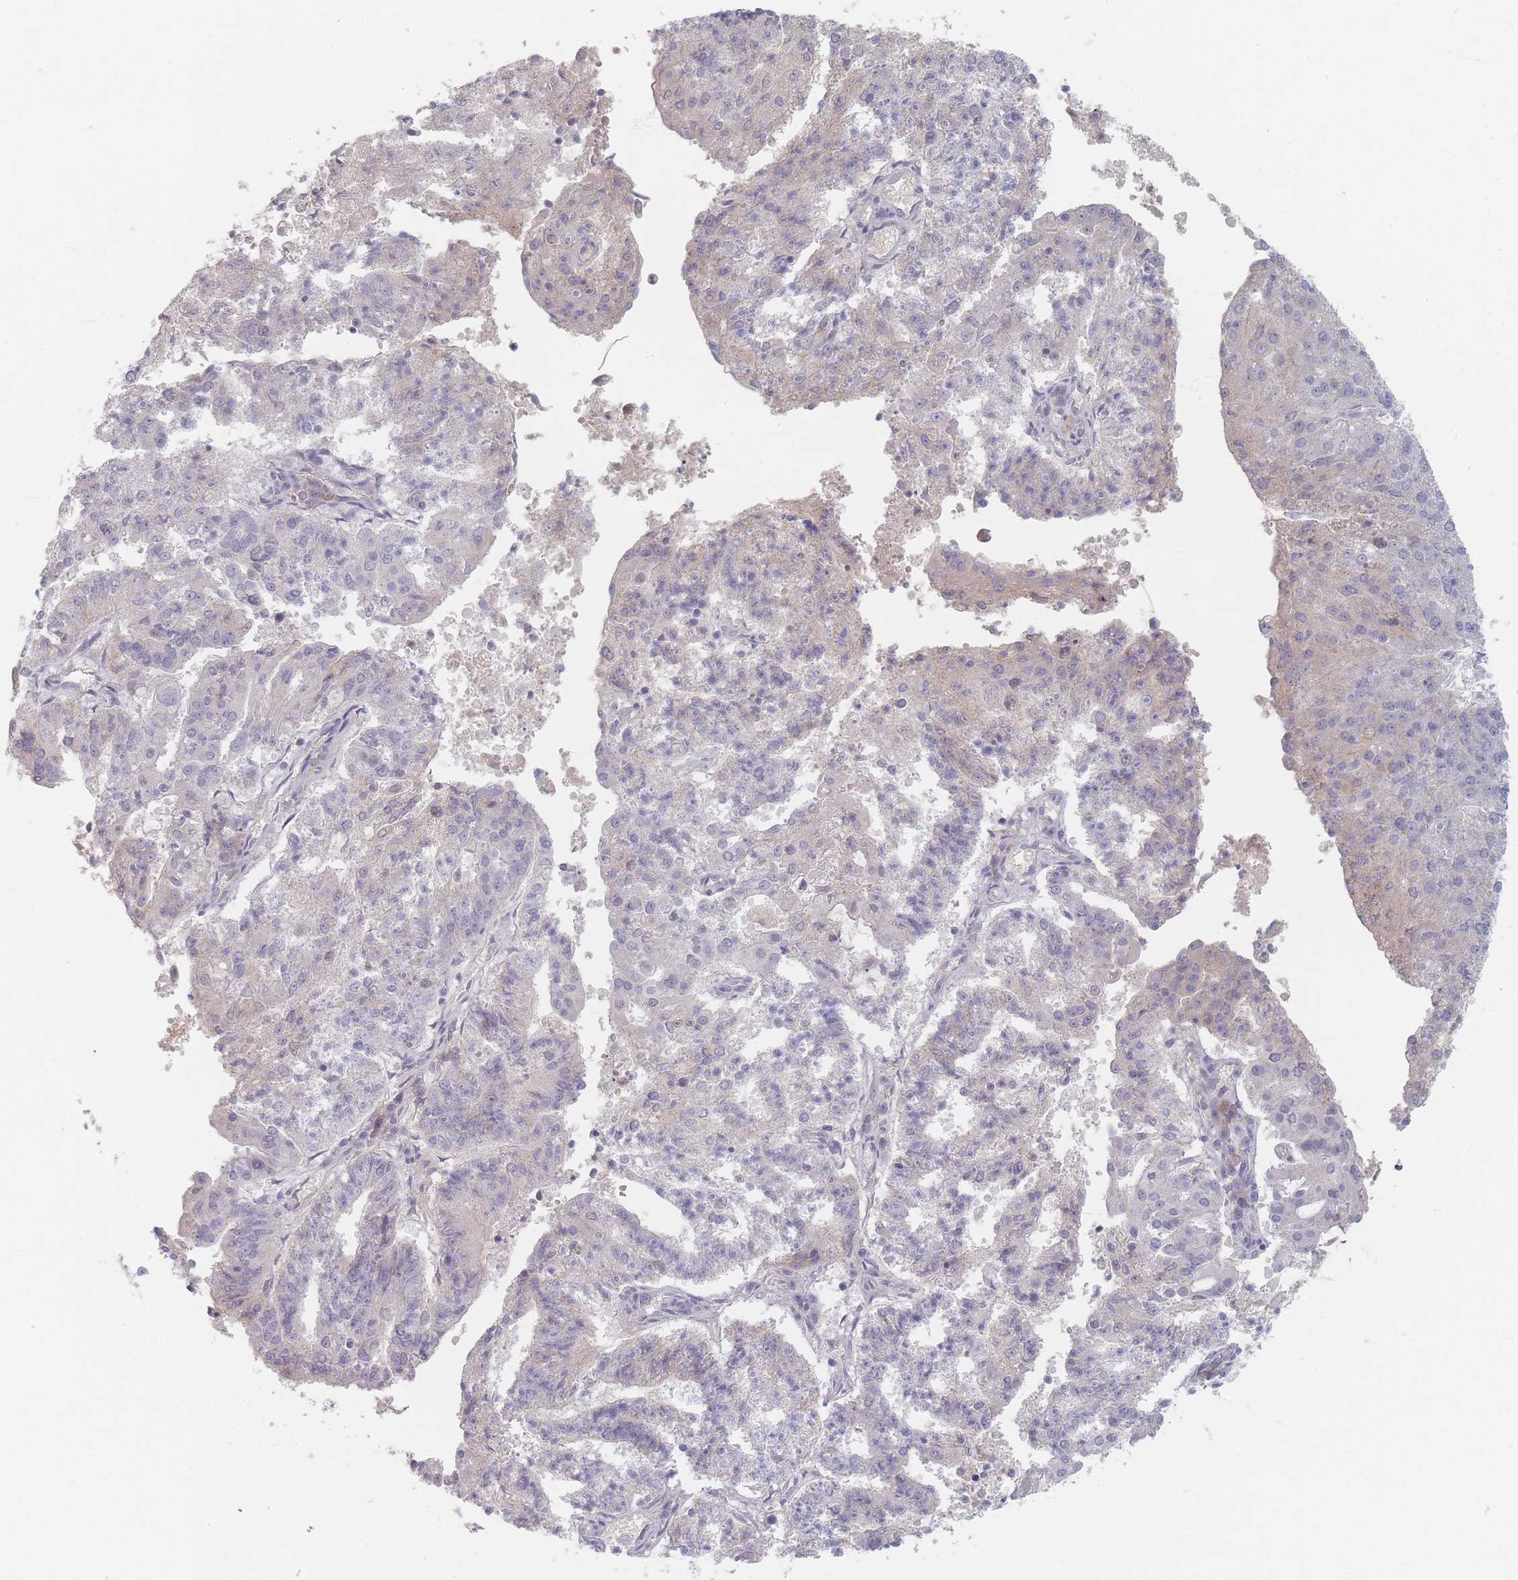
{"staining": {"intensity": "weak", "quantity": "<25%", "location": "cytoplasmic/membranous"}, "tissue": "endometrial cancer", "cell_type": "Tumor cells", "image_type": "cancer", "snomed": [{"axis": "morphology", "description": "Adenocarcinoma, NOS"}, {"axis": "topography", "description": "Endometrium"}], "caption": "Immunohistochemistry micrograph of endometrial cancer stained for a protein (brown), which reveals no staining in tumor cells.", "gene": "TMOD1", "patient": {"sex": "female", "age": 82}}